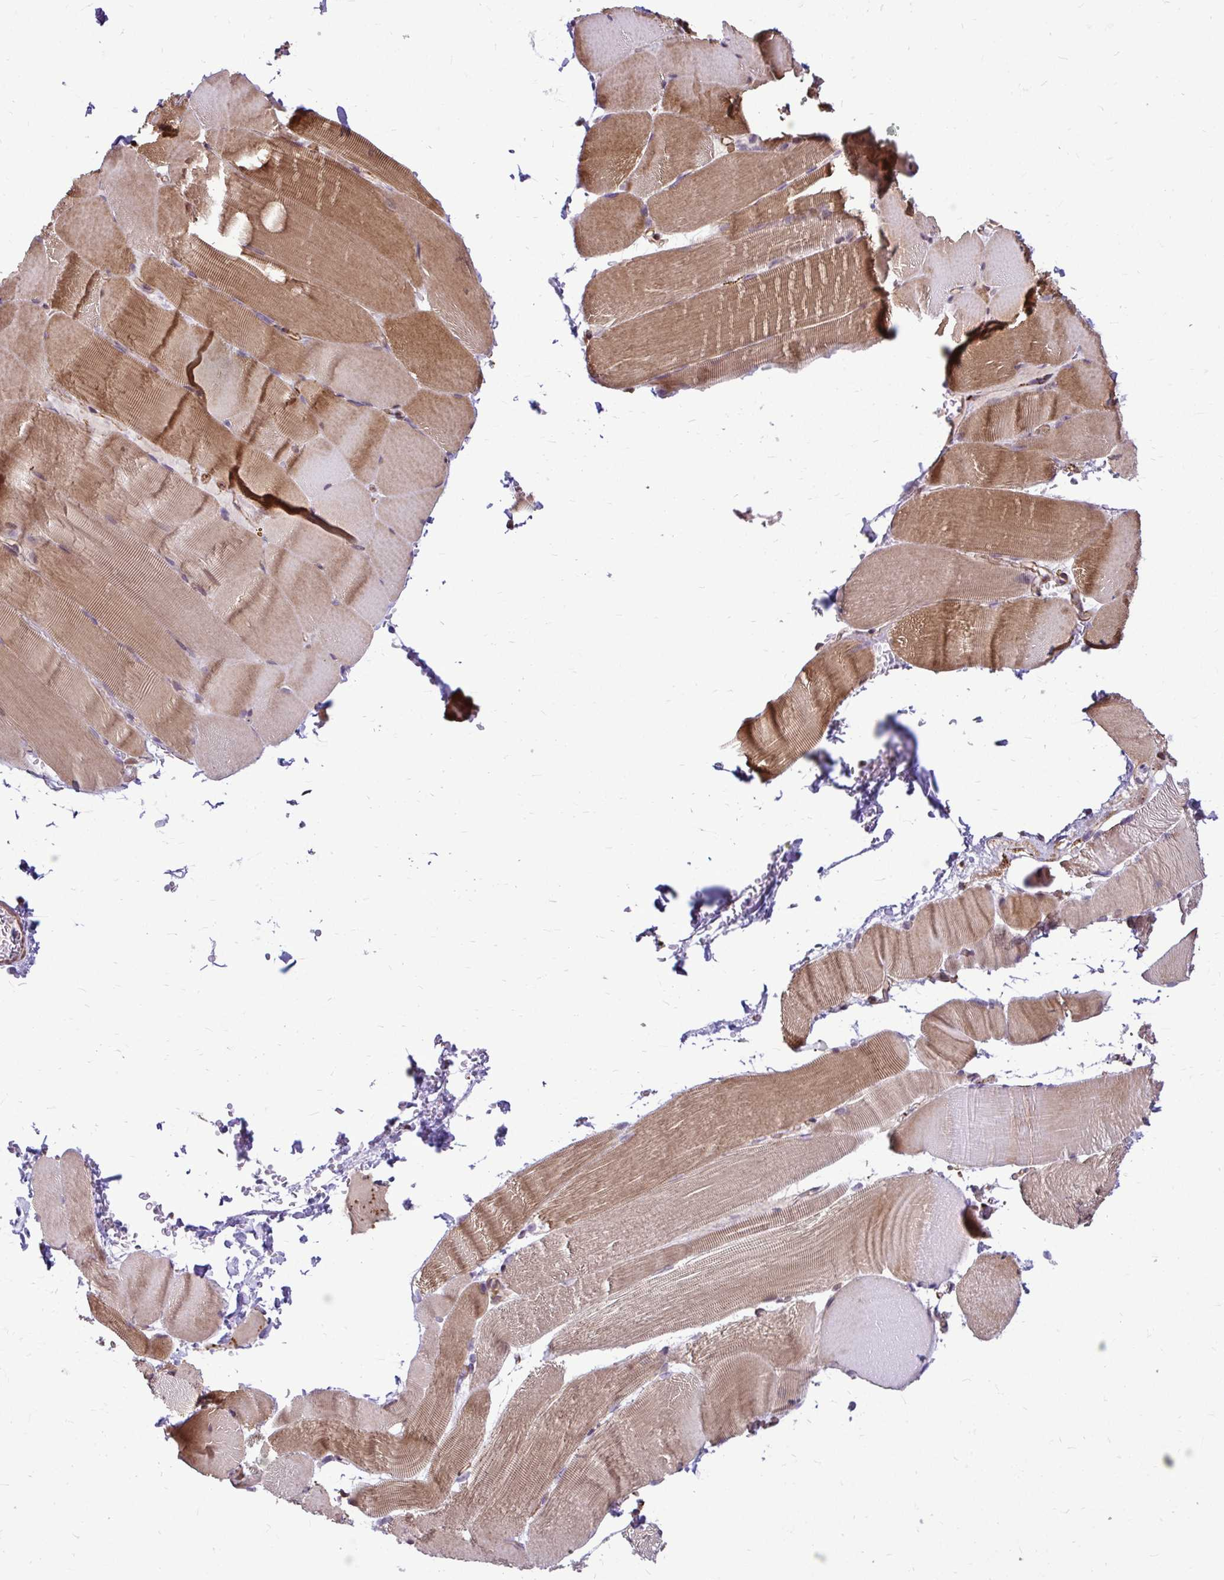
{"staining": {"intensity": "moderate", "quantity": "25%-75%", "location": "cytoplasmic/membranous"}, "tissue": "skeletal muscle", "cell_type": "Myocytes", "image_type": "normal", "snomed": [{"axis": "morphology", "description": "Normal tissue, NOS"}, {"axis": "topography", "description": "Skeletal muscle"}], "caption": "Human skeletal muscle stained with a brown dye exhibits moderate cytoplasmic/membranous positive staining in approximately 25%-75% of myocytes.", "gene": "TRIP6", "patient": {"sex": "female", "age": 37}}